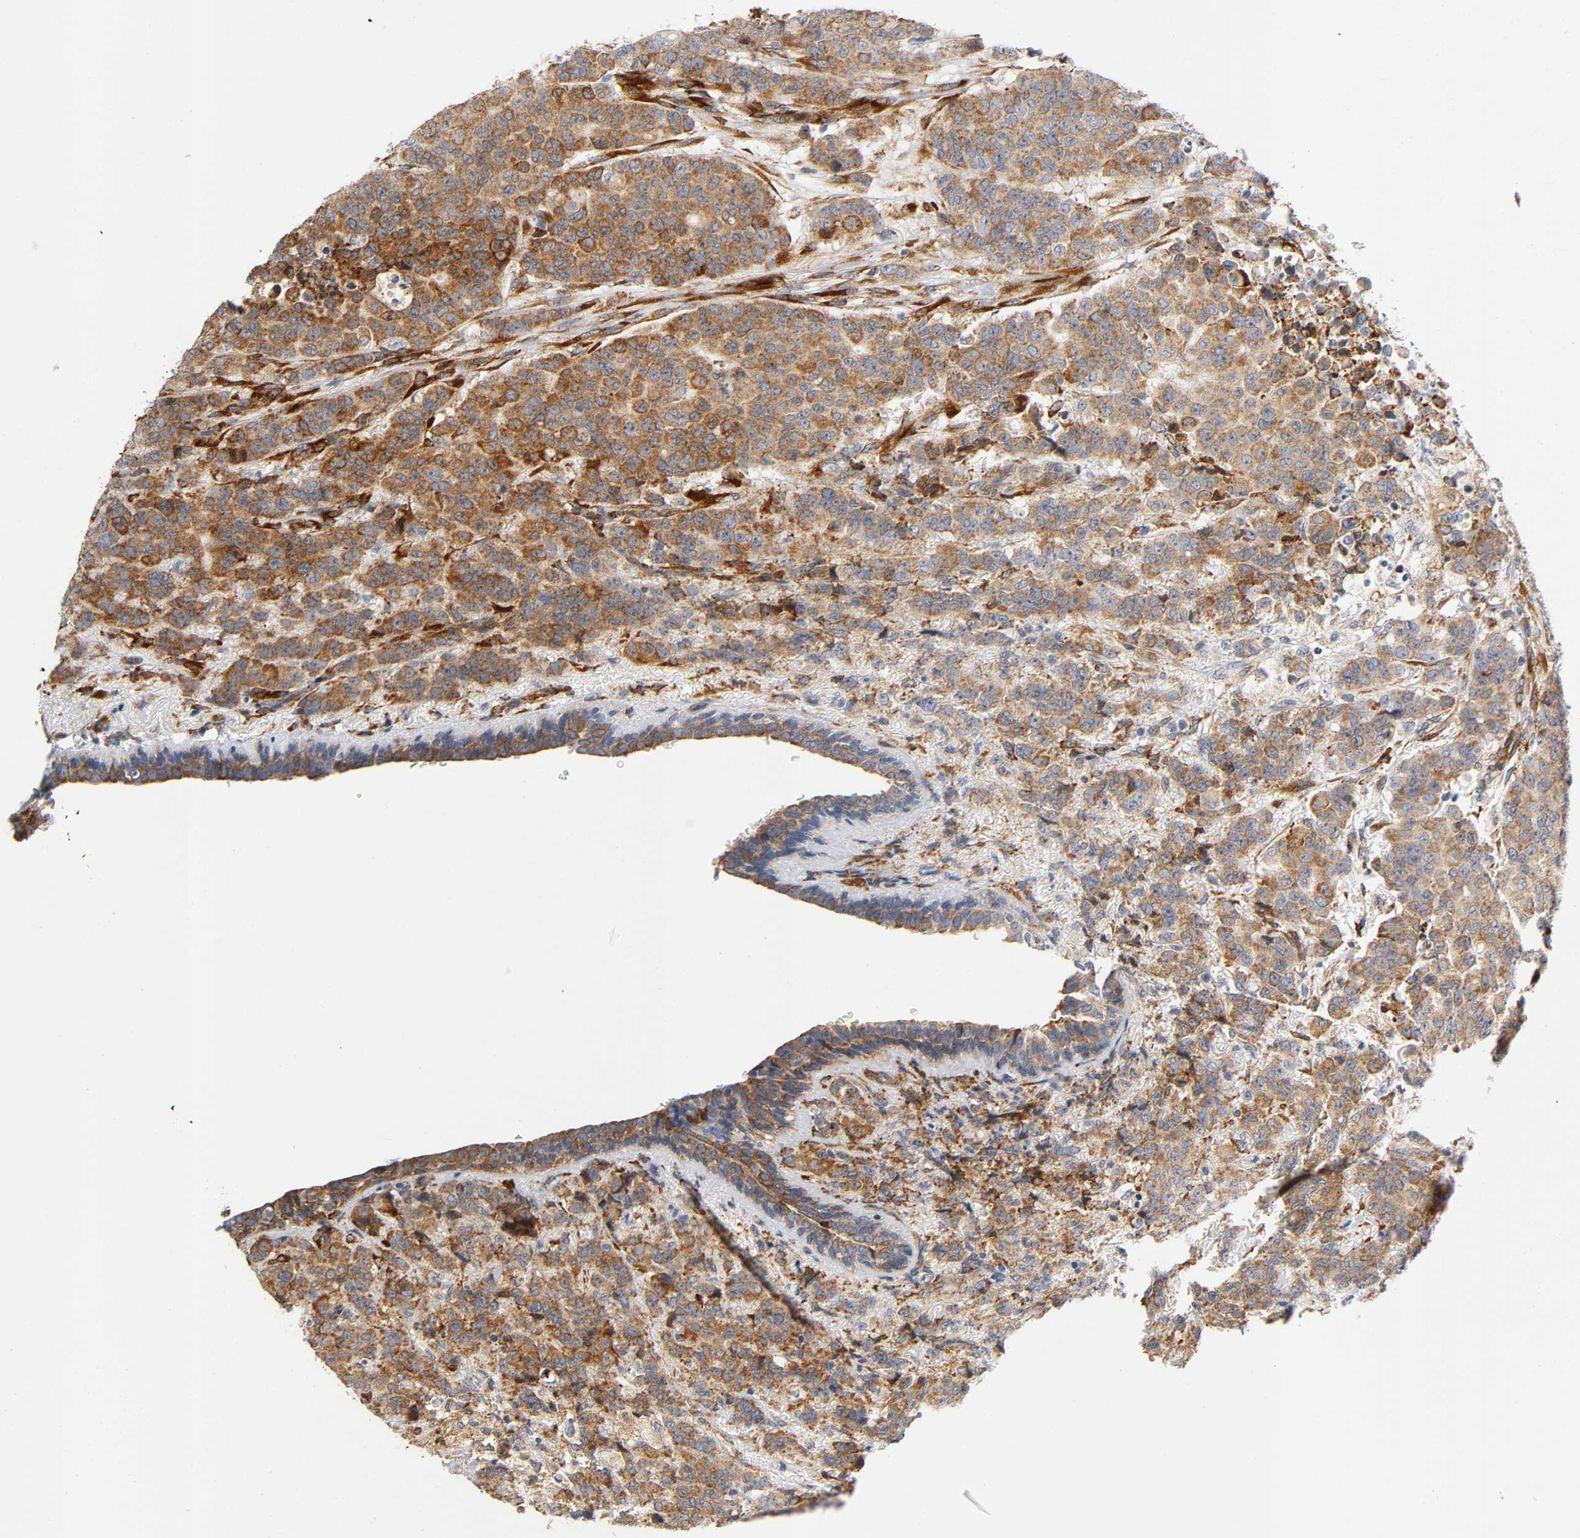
{"staining": {"intensity": "moderate", "quantity": ">75%", "location": "cytoplasmic/membranous"}, "tissue": "breast cancer", "cell_type": "Tumor cells", "image_type": "cancer", "snomed": [{"axis": "morphology", "description": "Duct carcinoma"}, {"axis": "topography", "description": "Breast"}], "caption": "DAB immunohistochemical staining of infiltrating ductal carcinoma (breast) reveals moderate cytoplasmic/membranous protein positivity in about >75% of tumor cells.", "gene": "SOS2", "patient": {"sex": "female", "age": 40}}